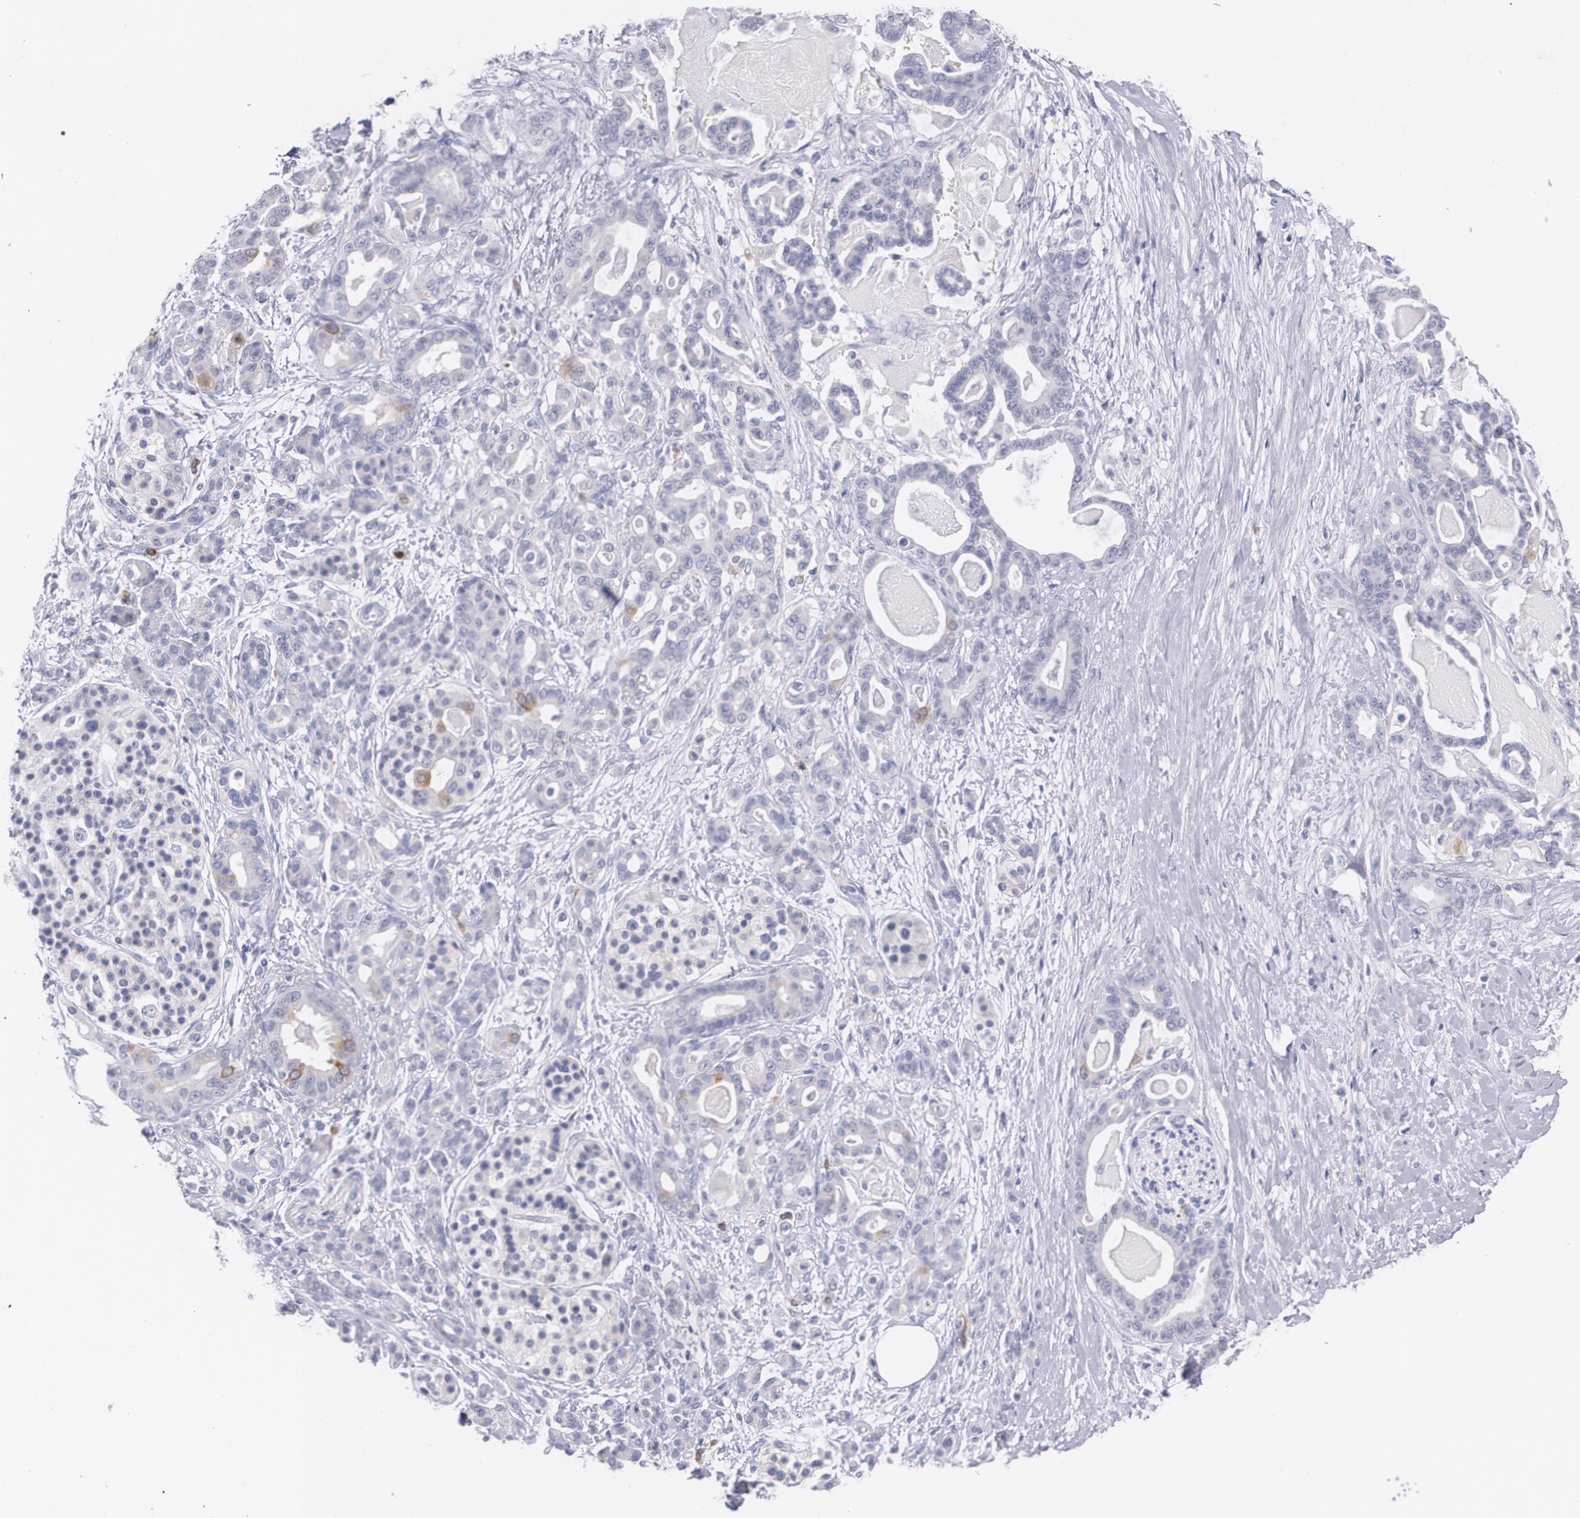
{"staining": {"intensity": "moderate", "quantity": "<25%", "location": "cytoplasmic/membranous"}, "tissue": "pancreatic cancer", "cell_type": "Tumor cells", "image_type": "cancer", "snomed": [{"axis": "morphology", "description": "Adenocarcinoma, NOS"}, {"axis": "topography", "description": "Pancreas"}], "caption": "Adenocarcinoma (pancreatic) was stained to show a protein in brown. There is low levels of moderate cytoplasmic/membranous staining in about <25% of tumor cells.", "gene": "HMMR", "patient": {"sex": "male", "age": 63}}